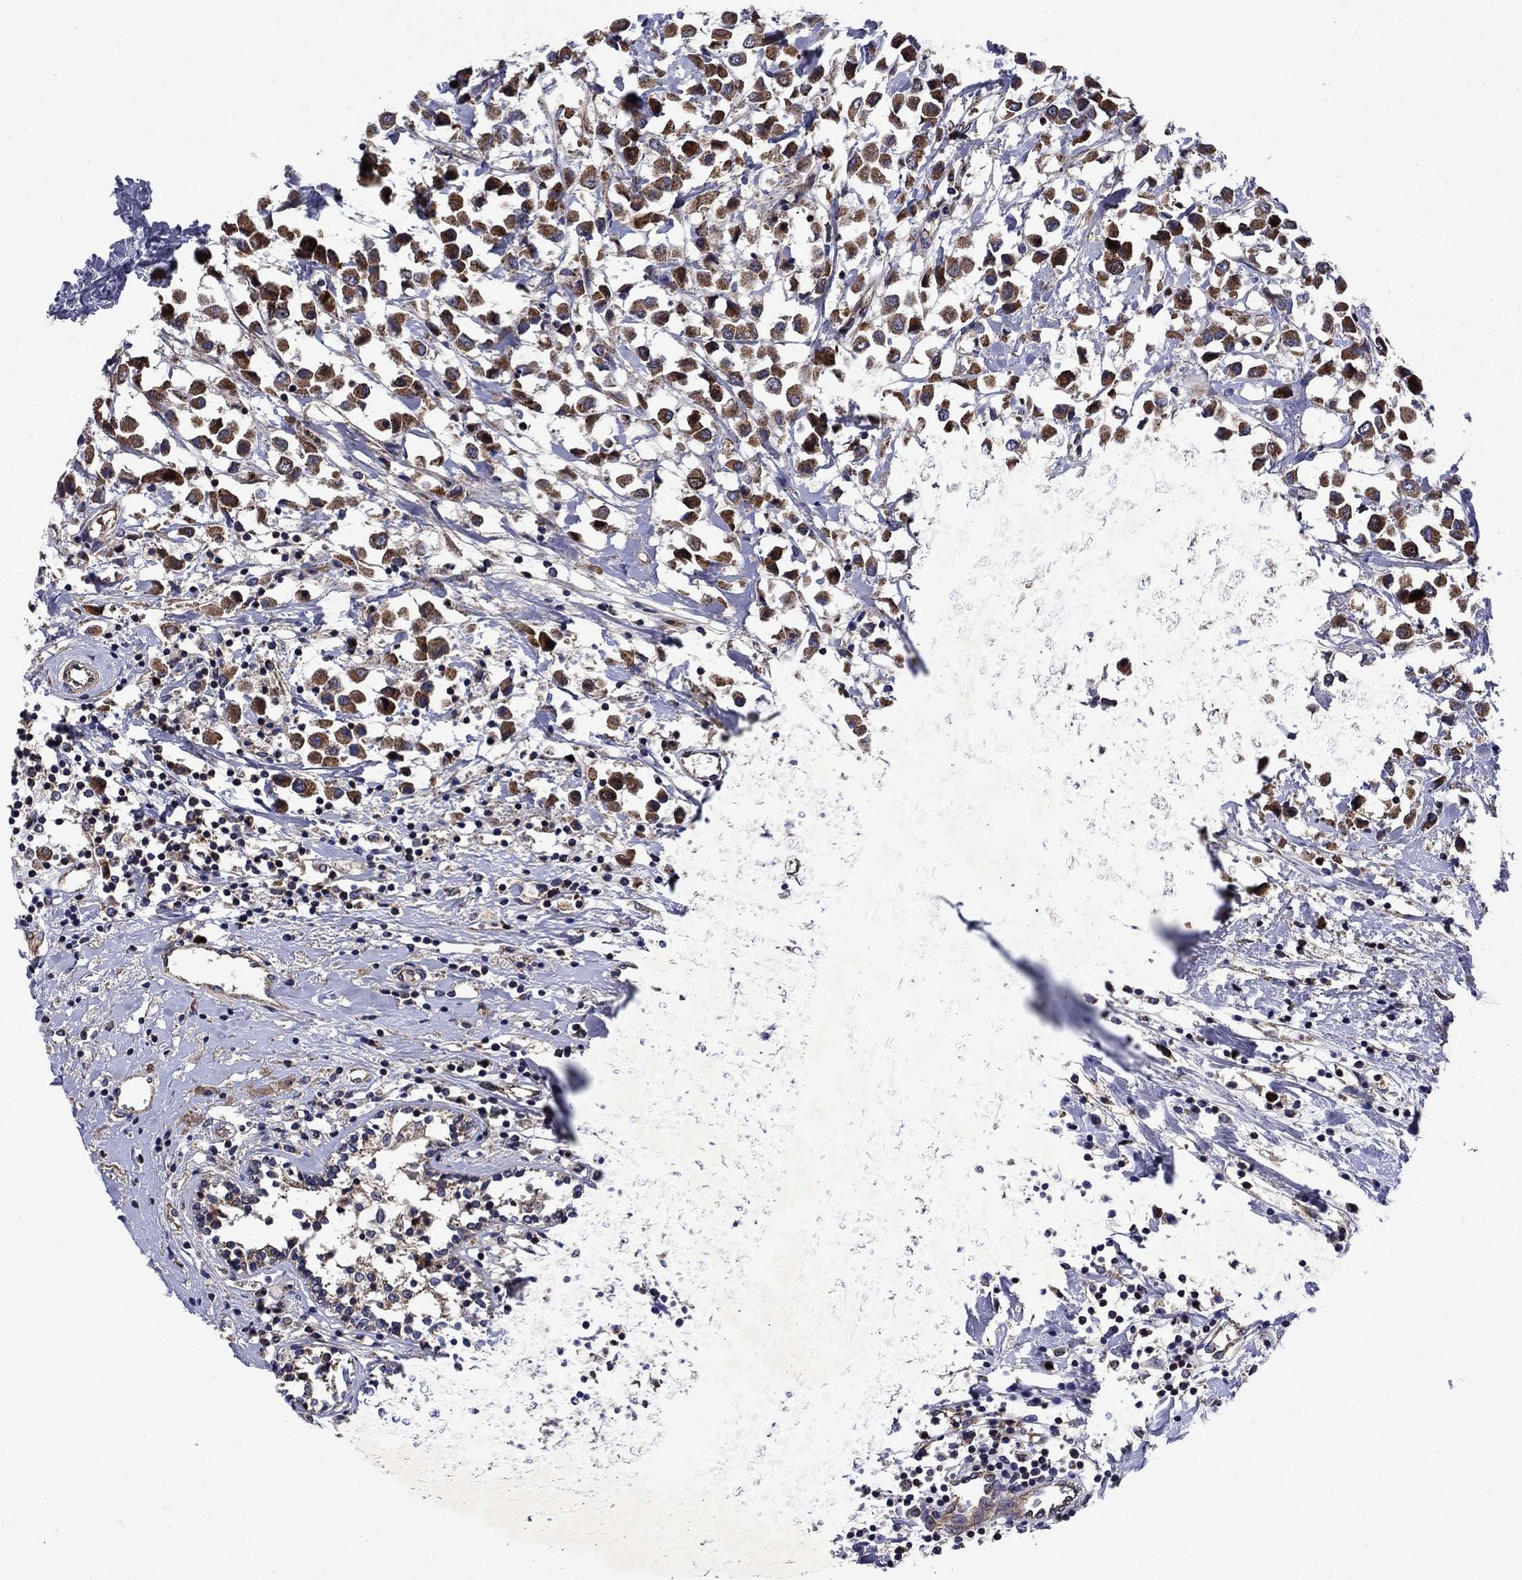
{"staining": {"intensity": "strong", "quantity": ">75%", "location": "cytoplasmic/membranous"}, "tissue": "breast cancer", "cell_type": "Tumor cells", "image_type": "cancer", "snomed": [{"axis": "morphology", "description": "Duct carcinoma"}, {"axis": "topography", "description": "Breast"}], "caption": "Immunohistochemistry staining of infiltrating ductal carcinoma (breast), which reveals high levels of strong cytoplasmic/membranous positivity in approximately >75% of tumor cells indicating strong cytoplasmic/membranous protein positivity. The staining was performed using DAB (brown) for protein detection and nuclei were counterstained in hematoxylin (blue).", "gene": "KIF22", "patient": {"sex": "female", "age": 61}}